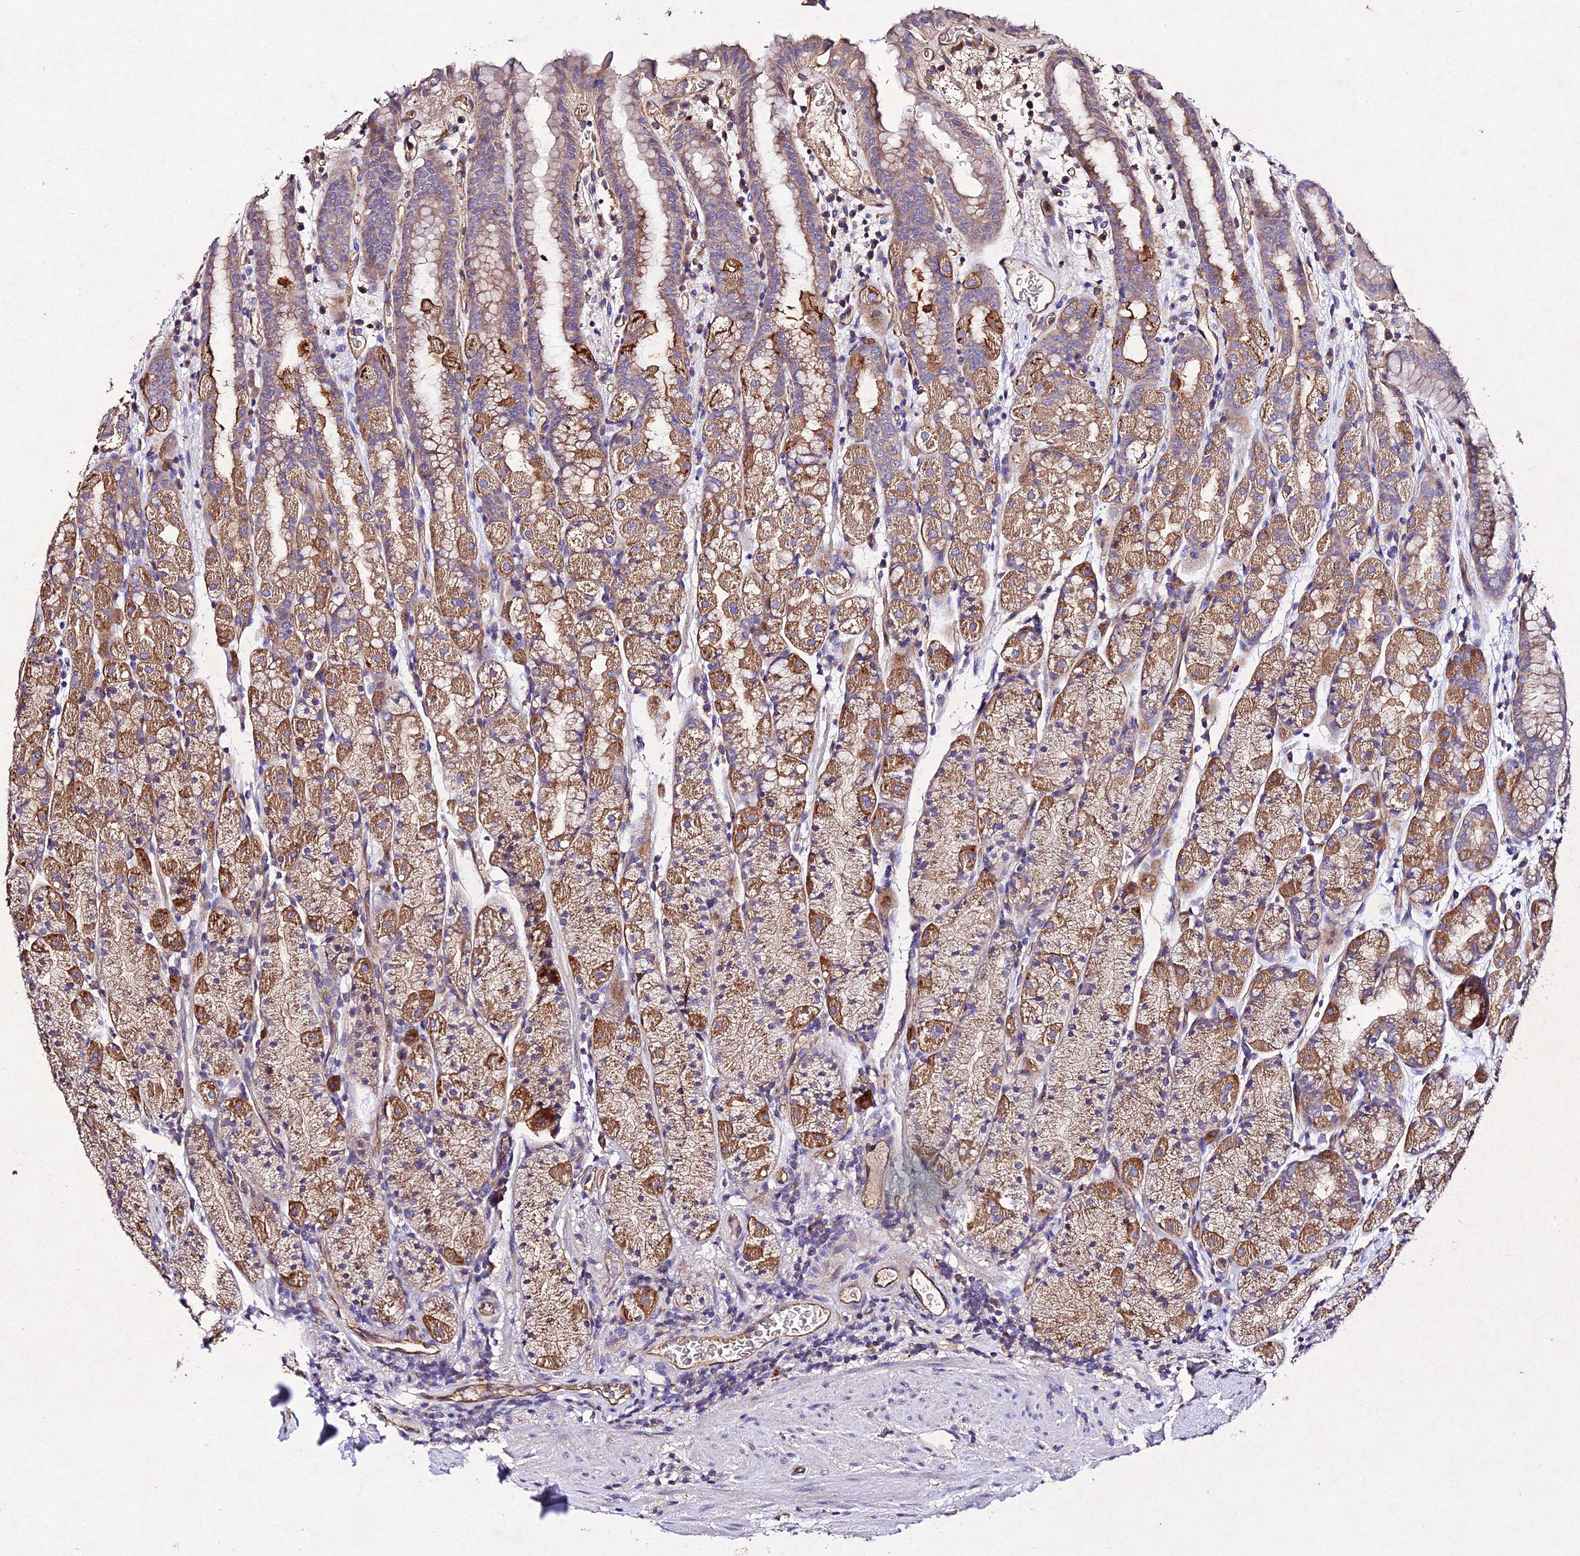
{"staining": {"intensity": "moderate", "quantity": ">75%", "location": "cytoplasmic/membranous"}, "tissue": "stomach", "cell_type": "Glandular cells", "image_type": "normal", "snomed": [{"axis": "morphology", "description": "Normal tissue, NOS"}, {"axis": "topography", "description": "Stomach, upper"}, {"axis": "topography", "description": "Stomach, lower"}, {"axis": "topography", "description": "Small intestine"}], "caption": "Moderate cytoplasmic/membranous protein expression is seen in about >75% of glandular cells in stomach. Nuclei are stained in blue.", "gene": "AP3M1", "patient": {"sex": "male", "age": 68}}